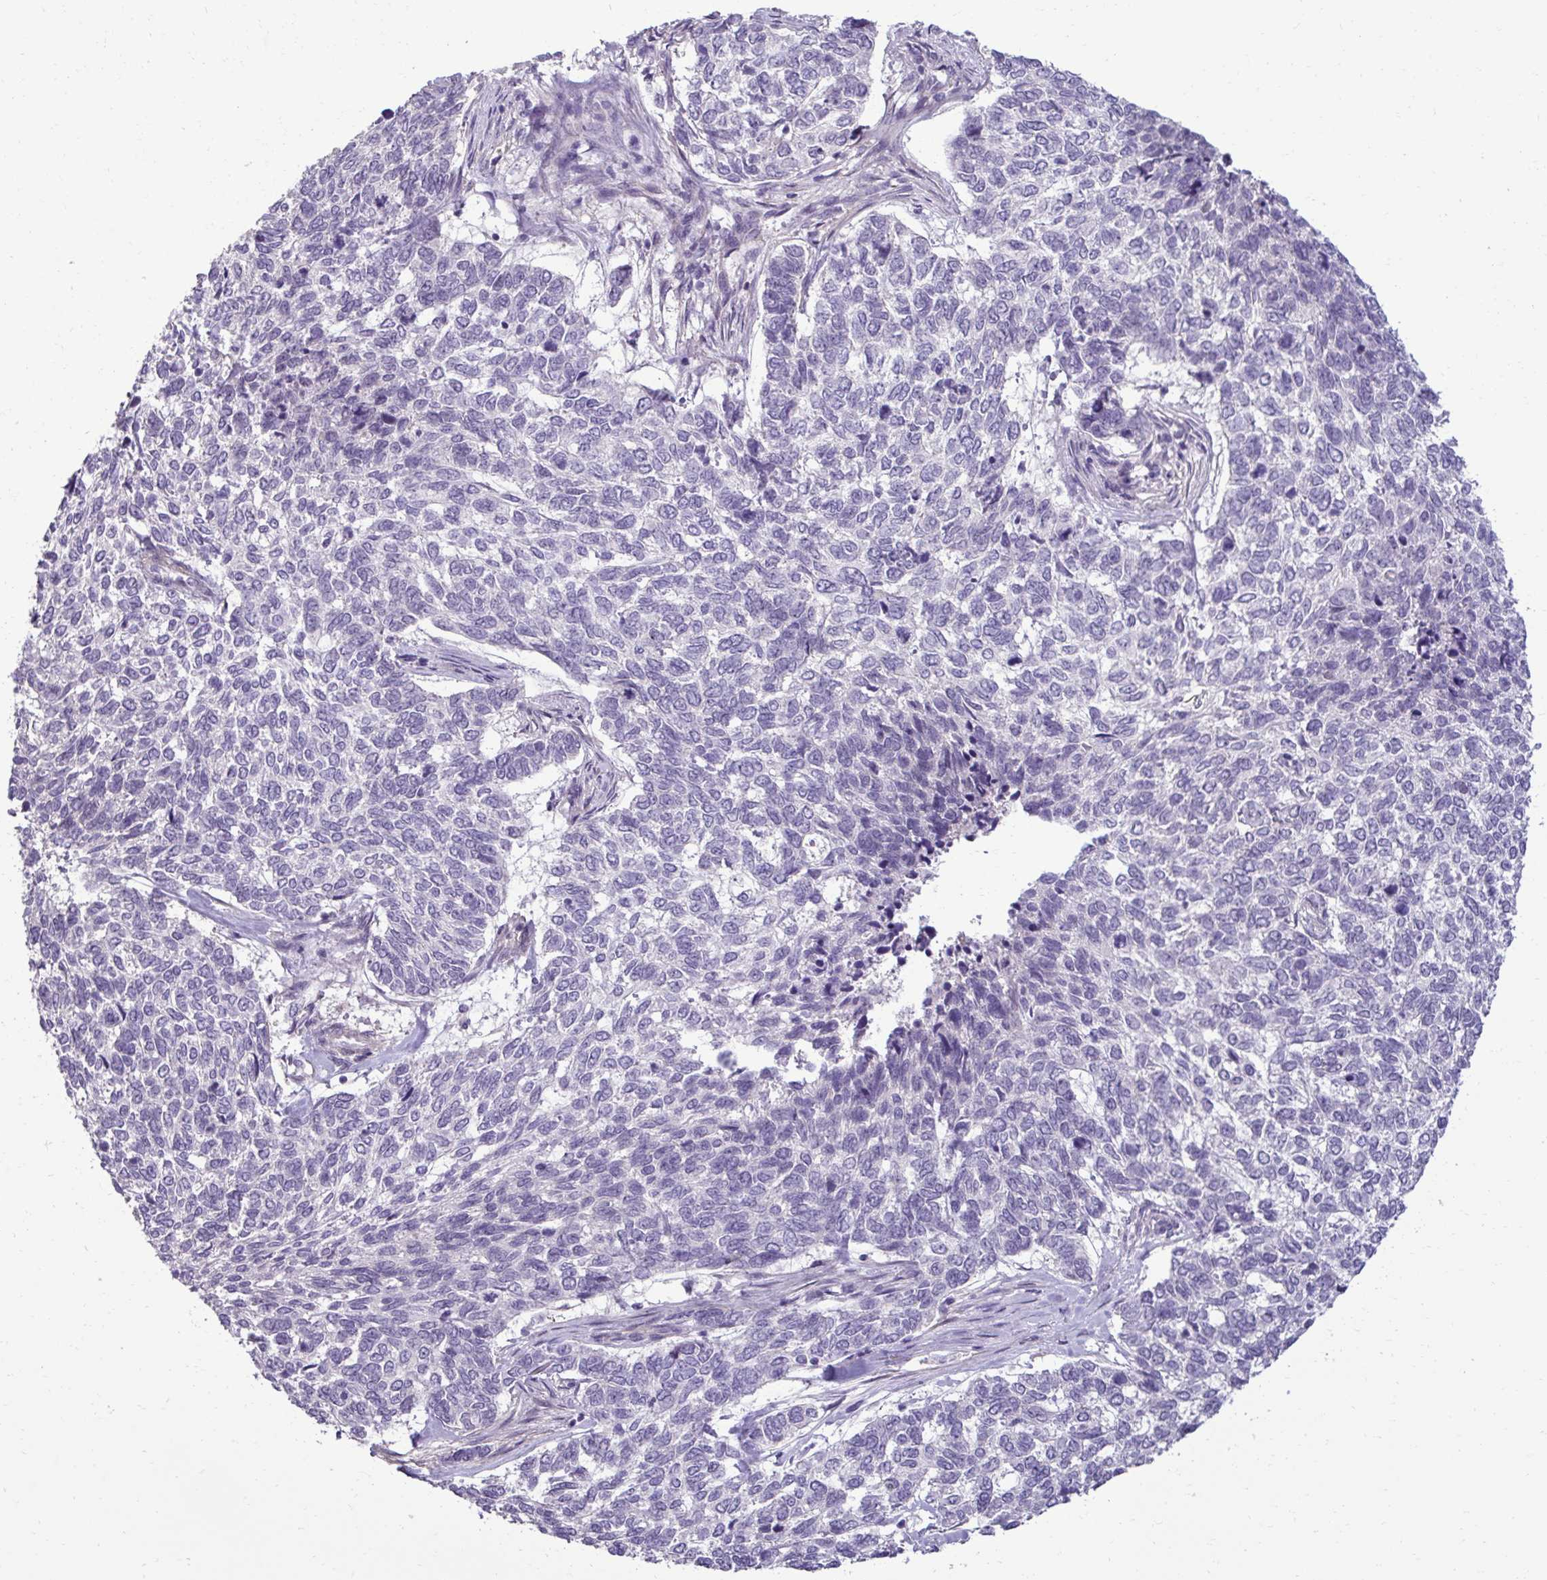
{"staining": {"intensity": "negative", "quantity": "none", "location": "none"}, "tissue": "skin cancer", "cell_type": "Tumor cells", "image_type": "cancer", "snomed": [{"axis": "morphology", "description": "Basal cell carcinoma"}, {"axis": "topography", "description": "Skin"}], "caption": "Skin cancer (basal cell carcinoma) stained for a protein using IHC reveals no expression tumor cells.", "gene": "SLC30A3", "patient": {"sex": "female", "age": 65}}